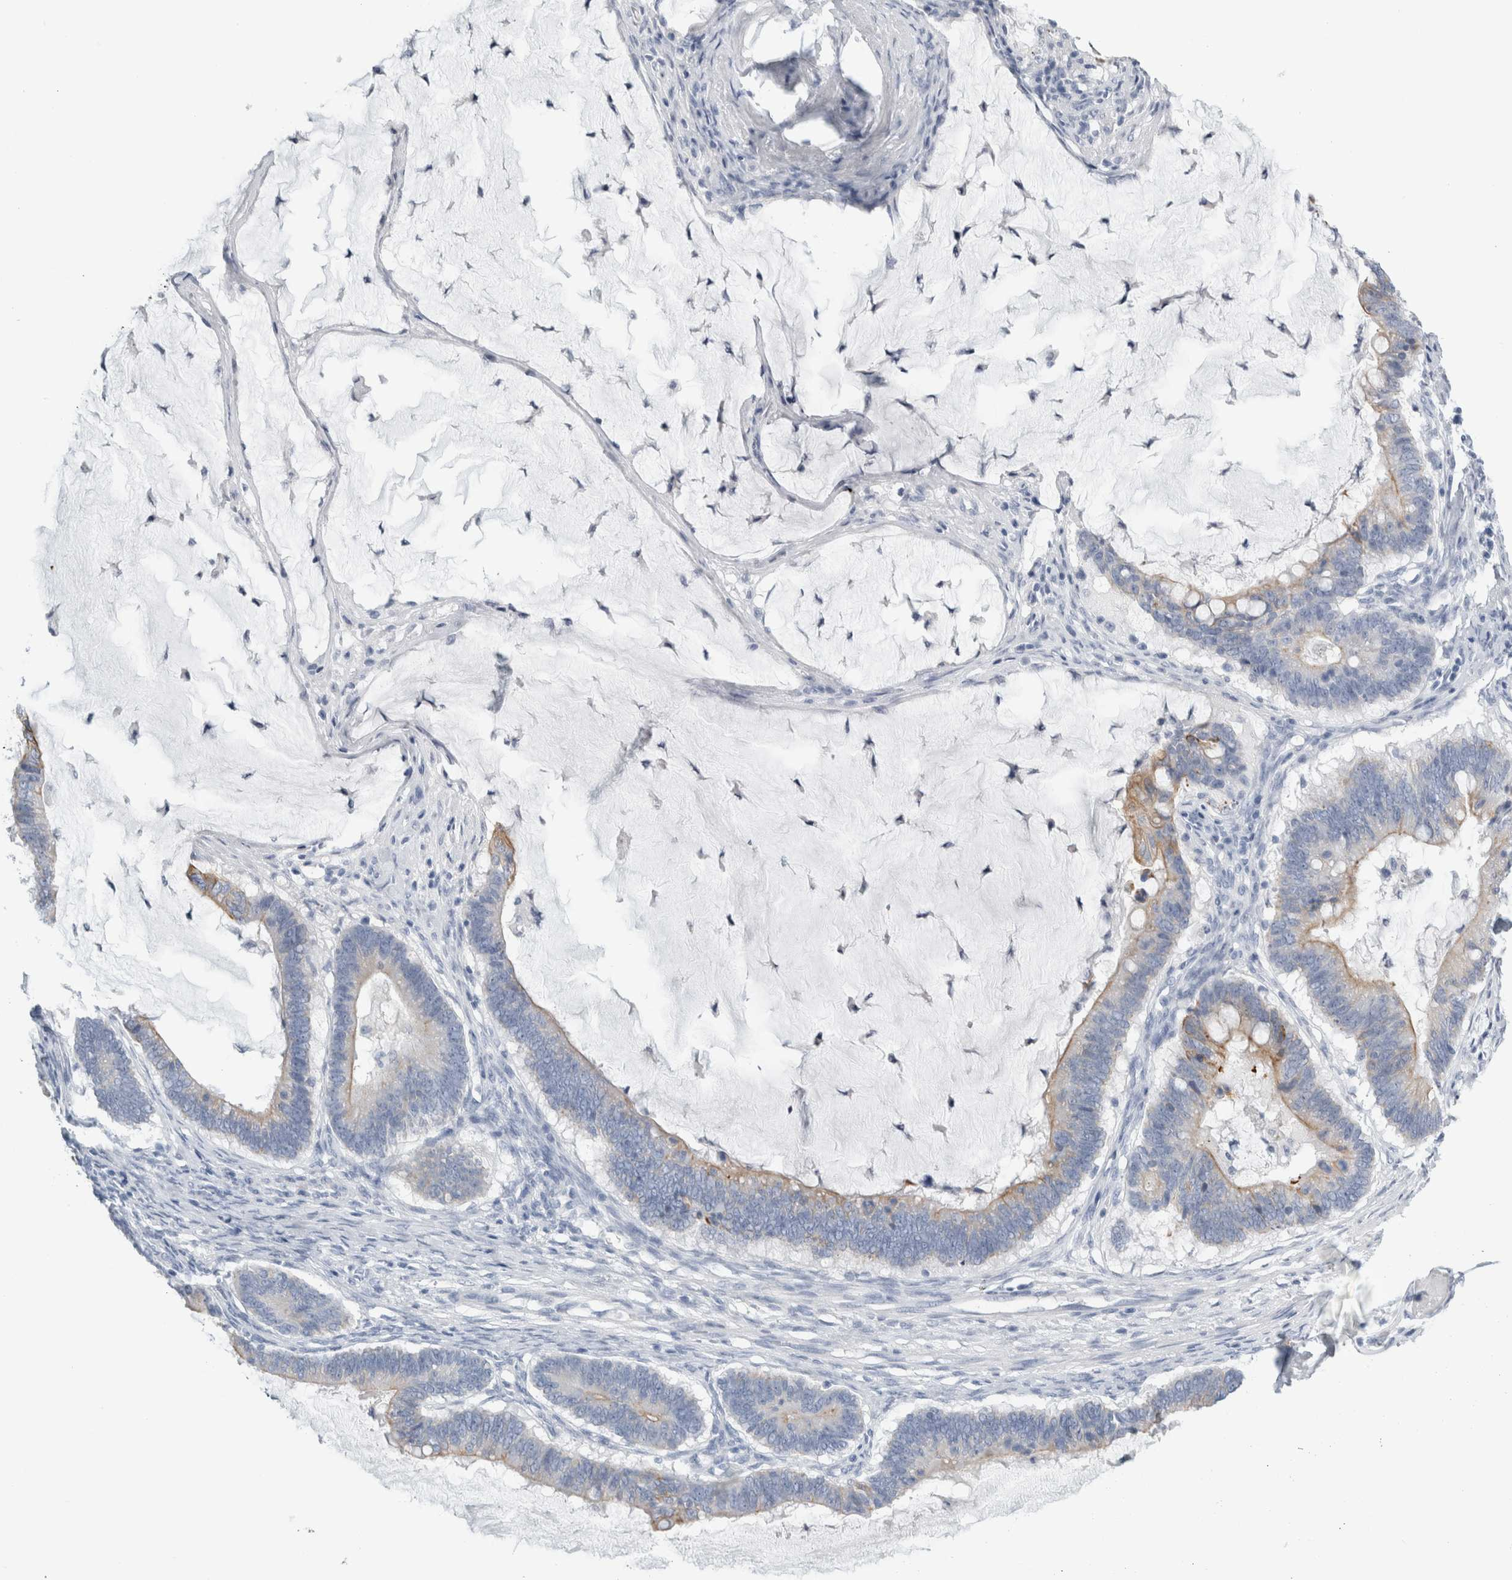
{"staining": {"intensity": "weak", "quantity": "25%-75%", "location": "cytoplasmic/membranous"}, "tissue": "ovarian cancer", "cell_type": "Tumor cells", "image_type": "cancer", "snomed": [{"axis": "morphology", "description": "Cystadenocarcinoma, mucinous, NOS"}, {"axis": "topography", "description": "Ovary"}], "caption": "Immunohistochemical staining of mucinous cystadenocarcinoma (ovarian) shows low levels of weak cytoplasmic/membranous protein staining in about 25%-75% of tumor cells.", "gene": "RPH3AL", "patient": {"sex": "female", "age": 61}}